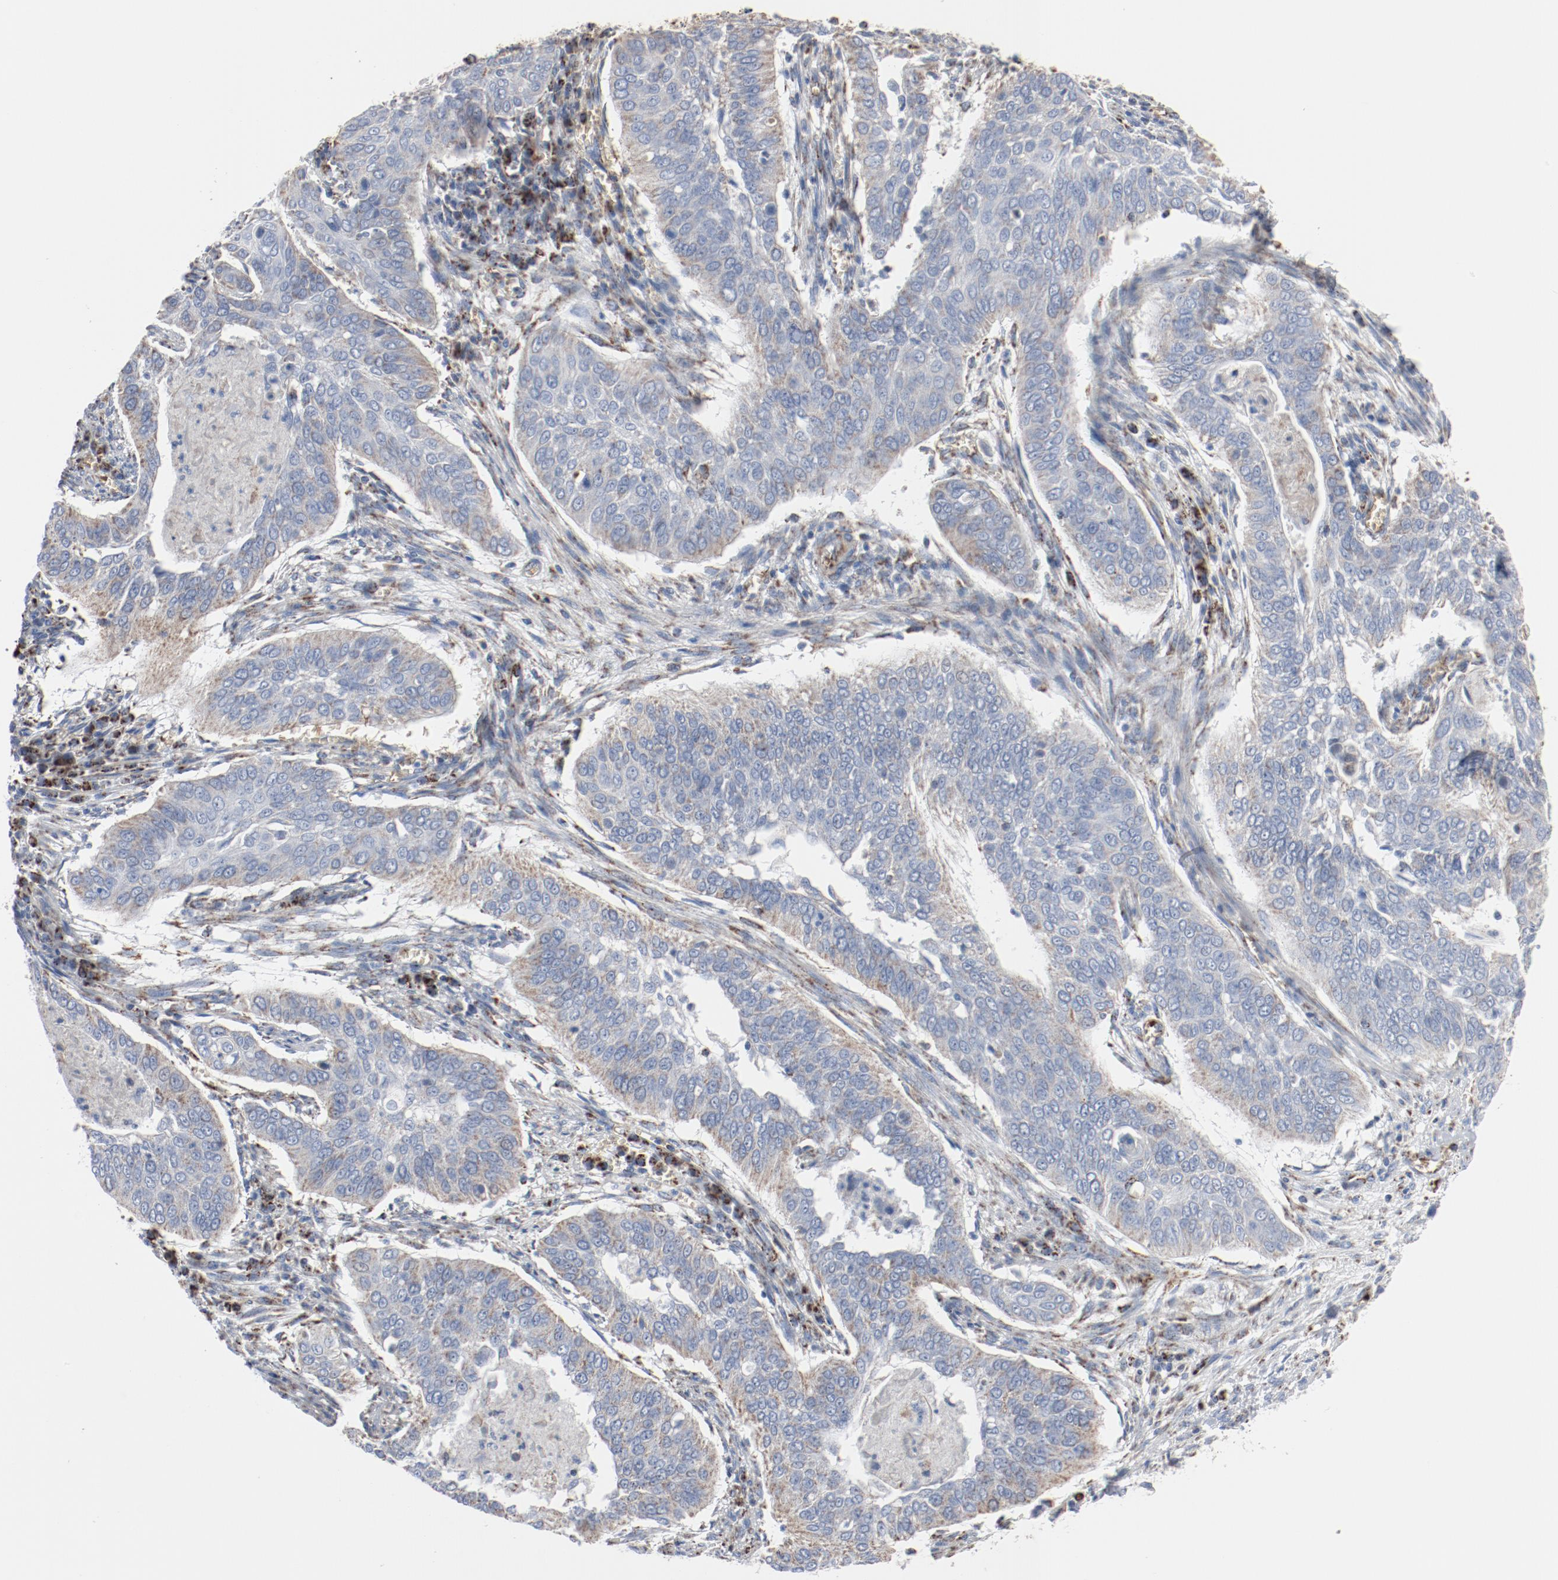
{"staining": {"intensity": "weak", "quantity": "<25%", "location": "cytoplasmic/membranous"}, "tissue": "cervical cancer", "cell_type": "Tumor cells", "image_type": "cancer", "snomed": [{"axis": "morphology", "description": "Squamous cell carcinoma, NOS"}, {"axis": "topography", "description": "Cervix"}], "caption": "The photomicrograph shows no significant expression in tumor cells of squamous cell carcinoma (cervical).", "gene": "NDUFB8", "patient": {"sex": "female", "age": 39}}